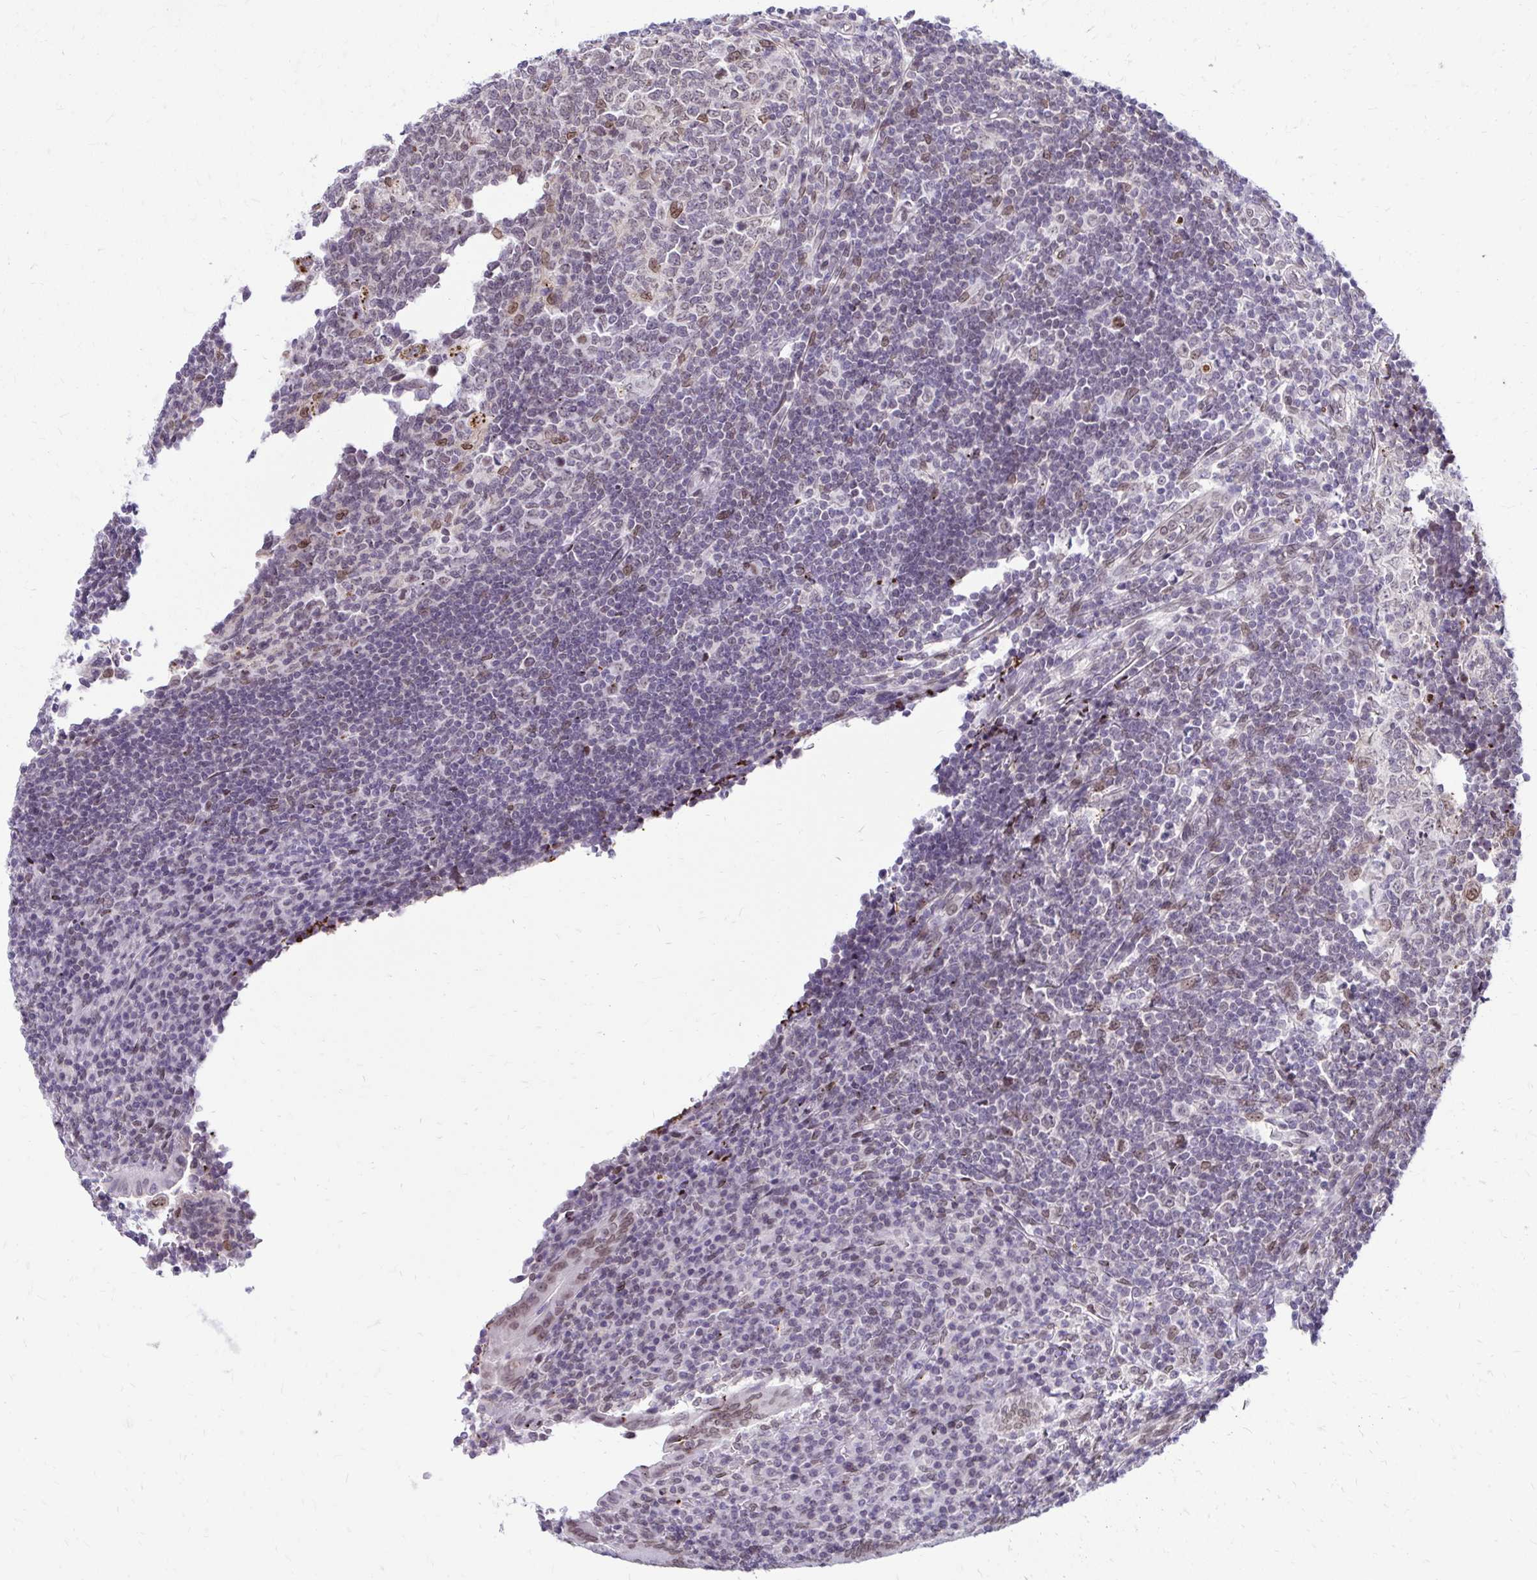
{"staining": {"intensity": "moderate", "quantity": ">75%", "location": "nuclear"}, "tissue": "appendix", "cell_type": "Glandular cells", "image_type": "normal", "snomed": [{"axis": "morphology", "description": "Normal tissue, NOS"}, {"axis": "topography", "description": "Appendix"}], "caption": "Protein staining reveals moderate nuclear positivity in about >75% of glandular cells in benign appendix.", "gene": "BANF1", "patient": {"sex": "male", "age": 18}}